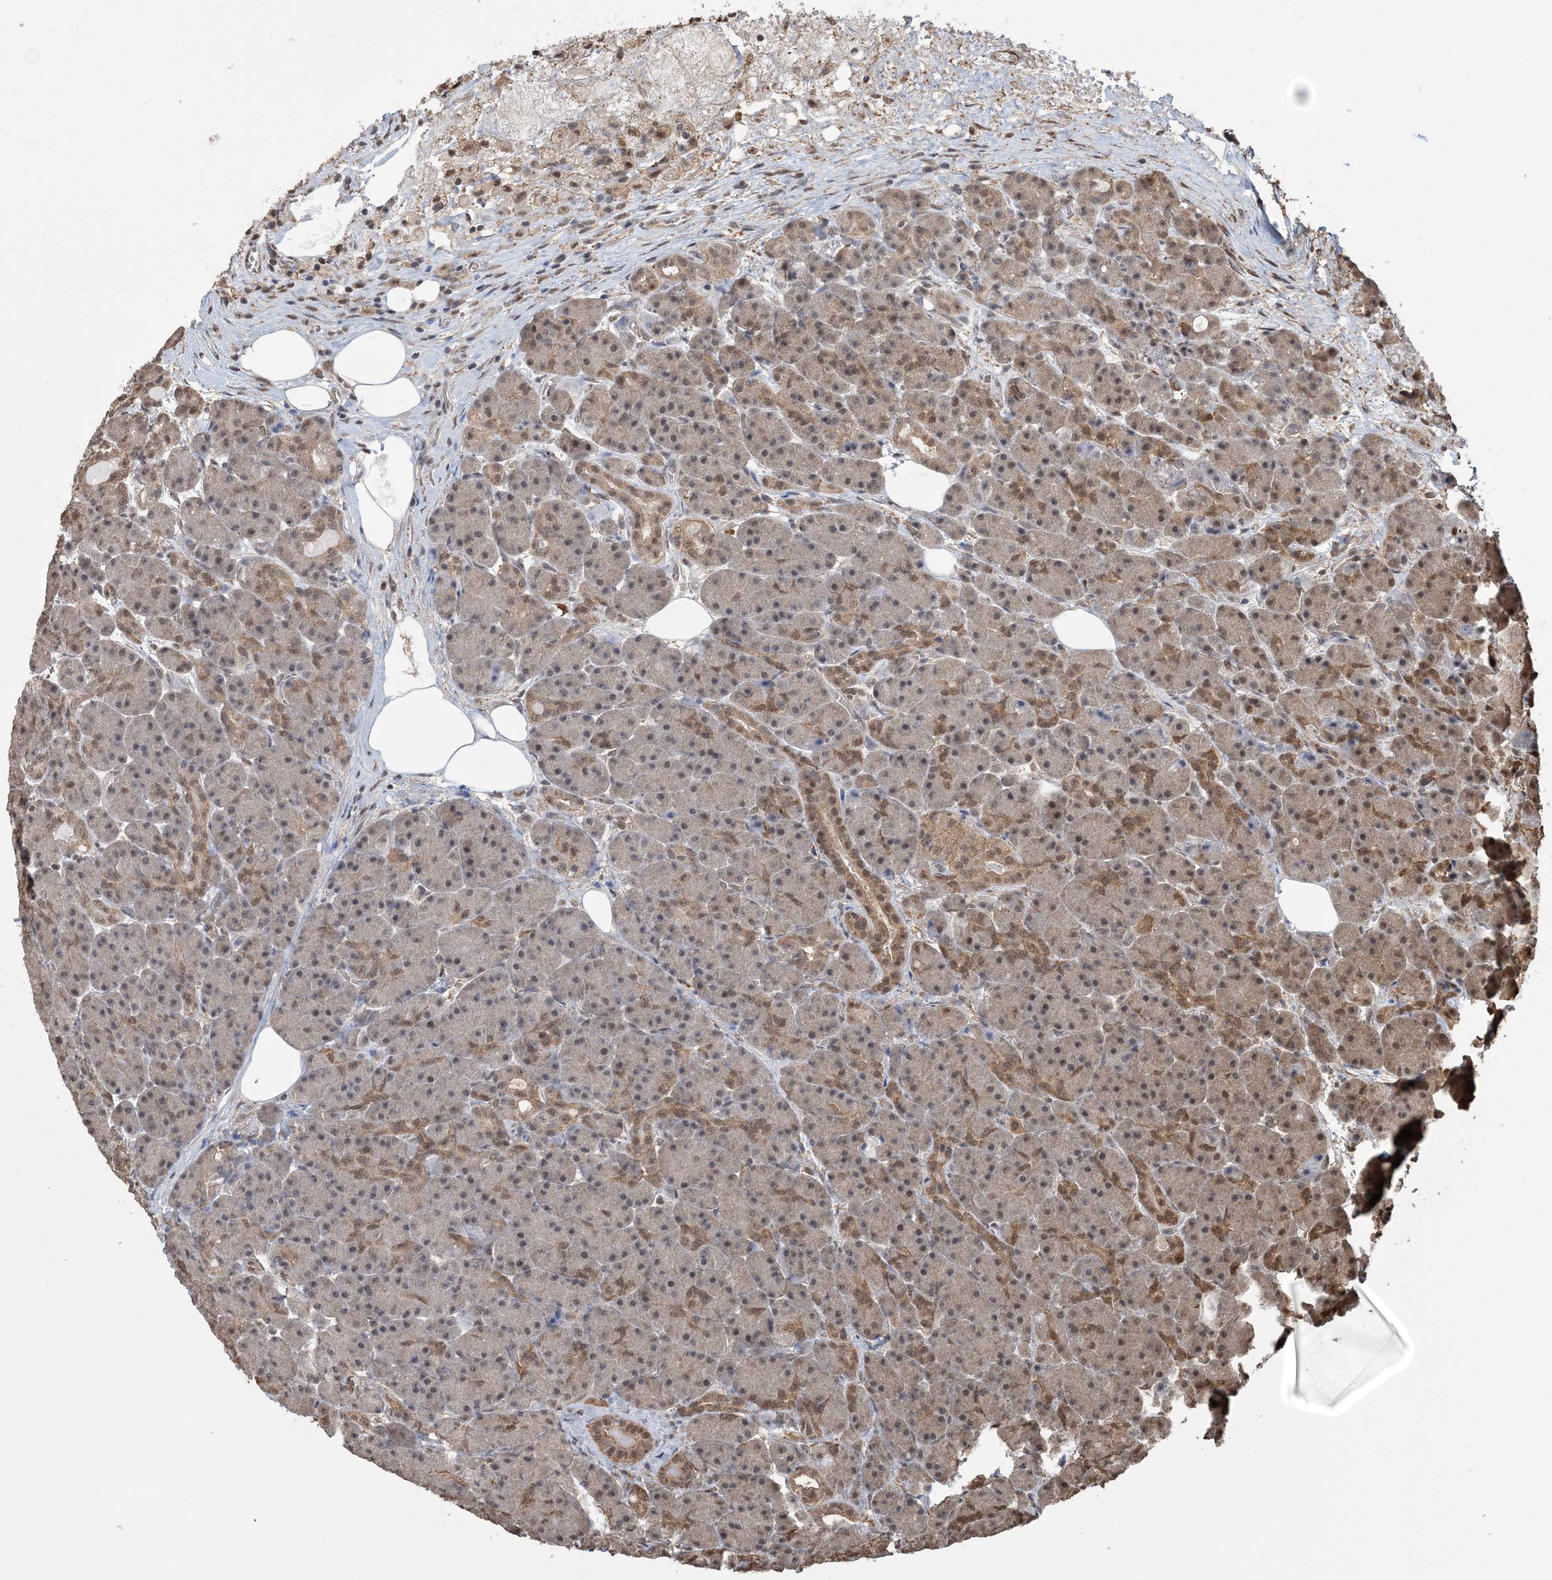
{"staining": {"intensity": "moderate", "quantity": "25%-75%", "location": "cytoplasmic/membranous,nuclear"}, "tissue": "pancreas", "cell_type": "Exocrine glandular cells", "image_type": "normal", "snomed": [{"axis": "morphology", "description": "Normal tissue, NOS"}, {"axis": "topography", "description": "Pancreas"}], "caption": "Exocrine glandular cells exhibit medium levels of moderate cytoplasmic/membranous,nuclear staining in about 25%-75% of cells in benign pancreas. (Stains: DAB in brown, nuclei in blue, Microscopy: brightfield microscopy at high magnification).", "gene": "HSPA1A", "patient": {"sex": "male", "age": 63}}